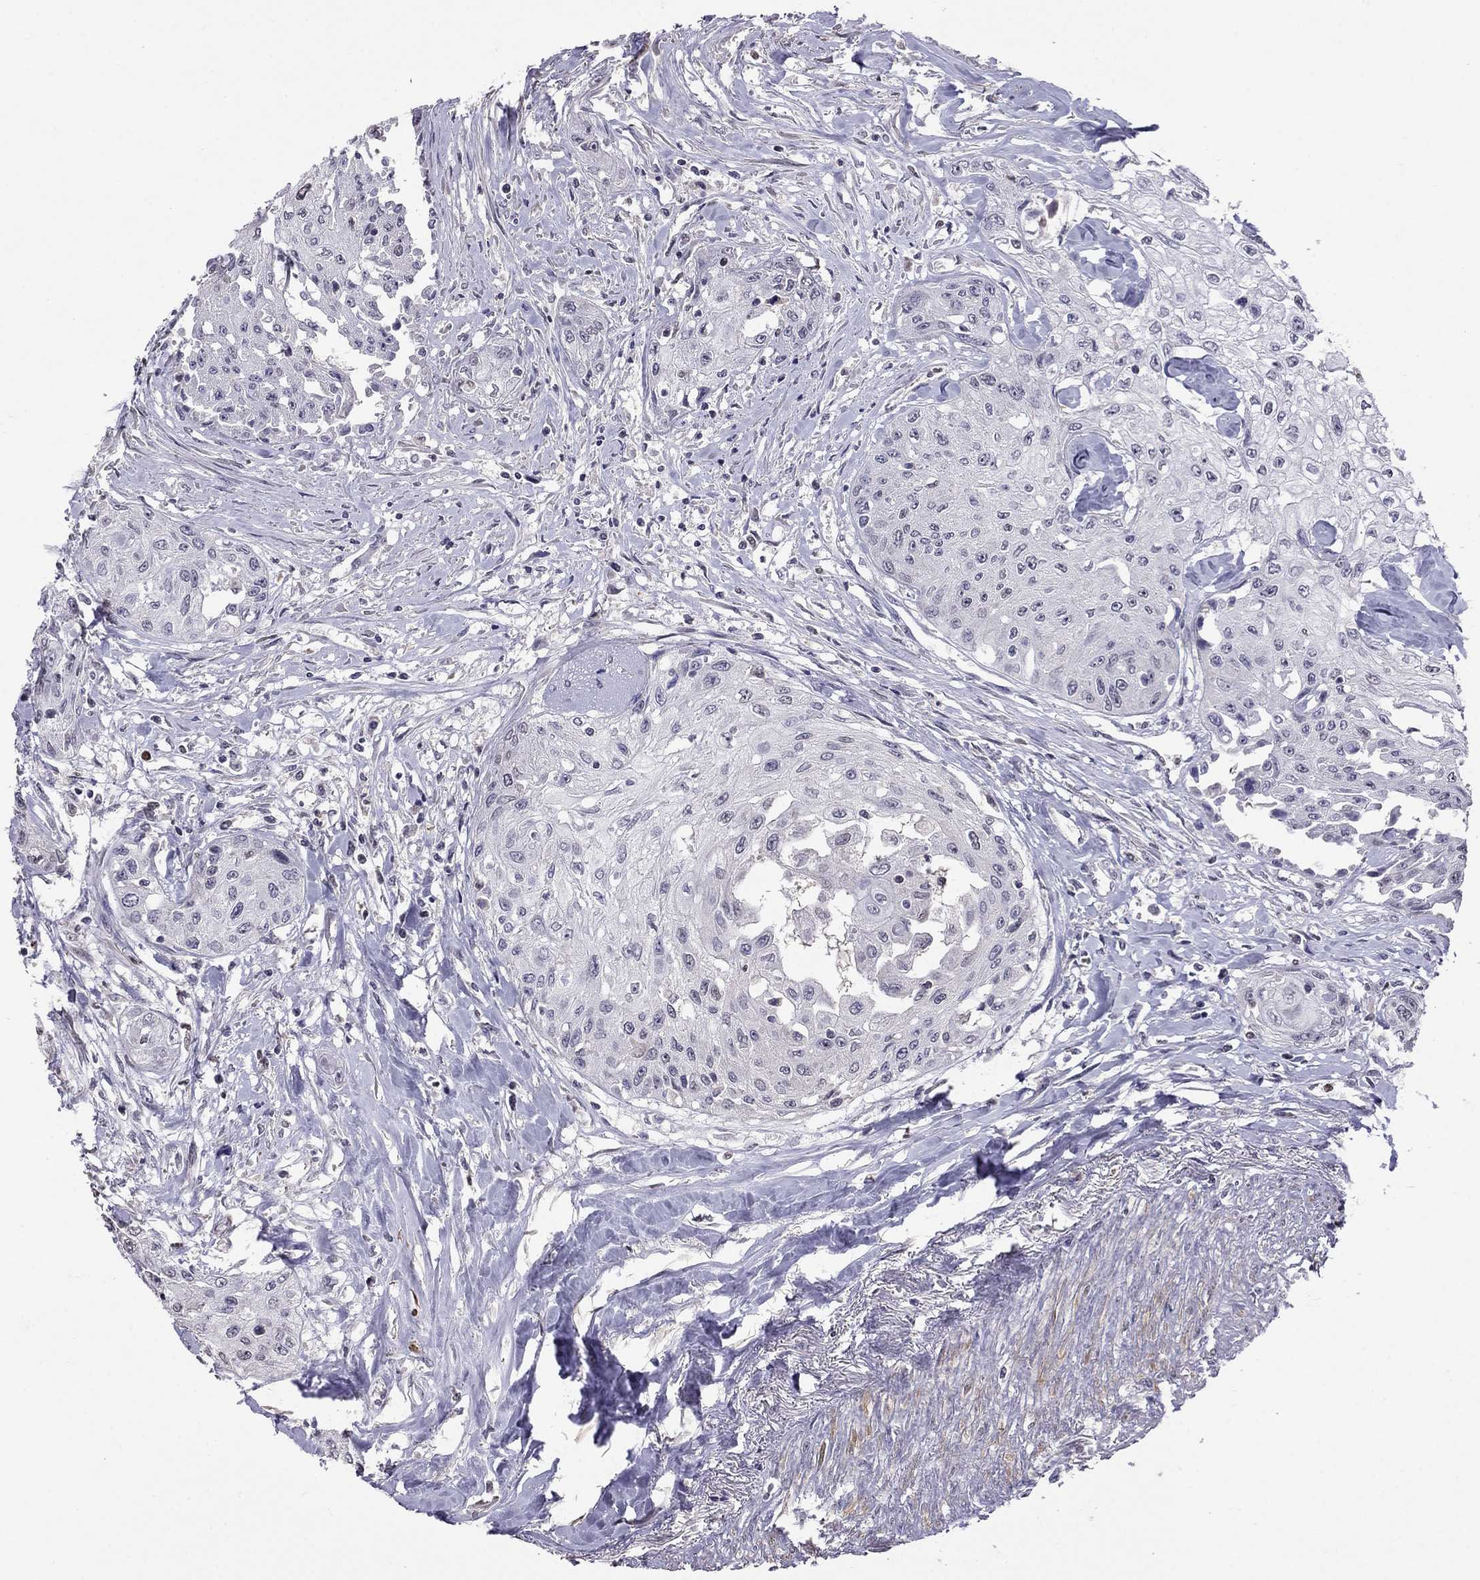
{"staining": {"intensity": "negative", "quantity": "none", "location": "none"}, "tissue": "head and neck cancer", "cell_type": "Tumor cells", "image_type": "cancer", "snomed": [{"axis": "morphology", "description": "Normal tissue, NOS"}, {"axis": "morphology", "description": "Squamous cell carcinoma, NOS"}, {"axis": "topography", "description": "Oral tissue"}, {"axis": "topography", "description": "Peripheral nerve tissue"}, {"axis": "topography", "description": "Head-Neck"}], "caption": "This is an immunohistochemistry (IHC) photomicrograph of human head and neck cancer. There is no staining in tumor cells.", "gene": "LRRC39", "patient": {"sex": "female", "age": 59}}